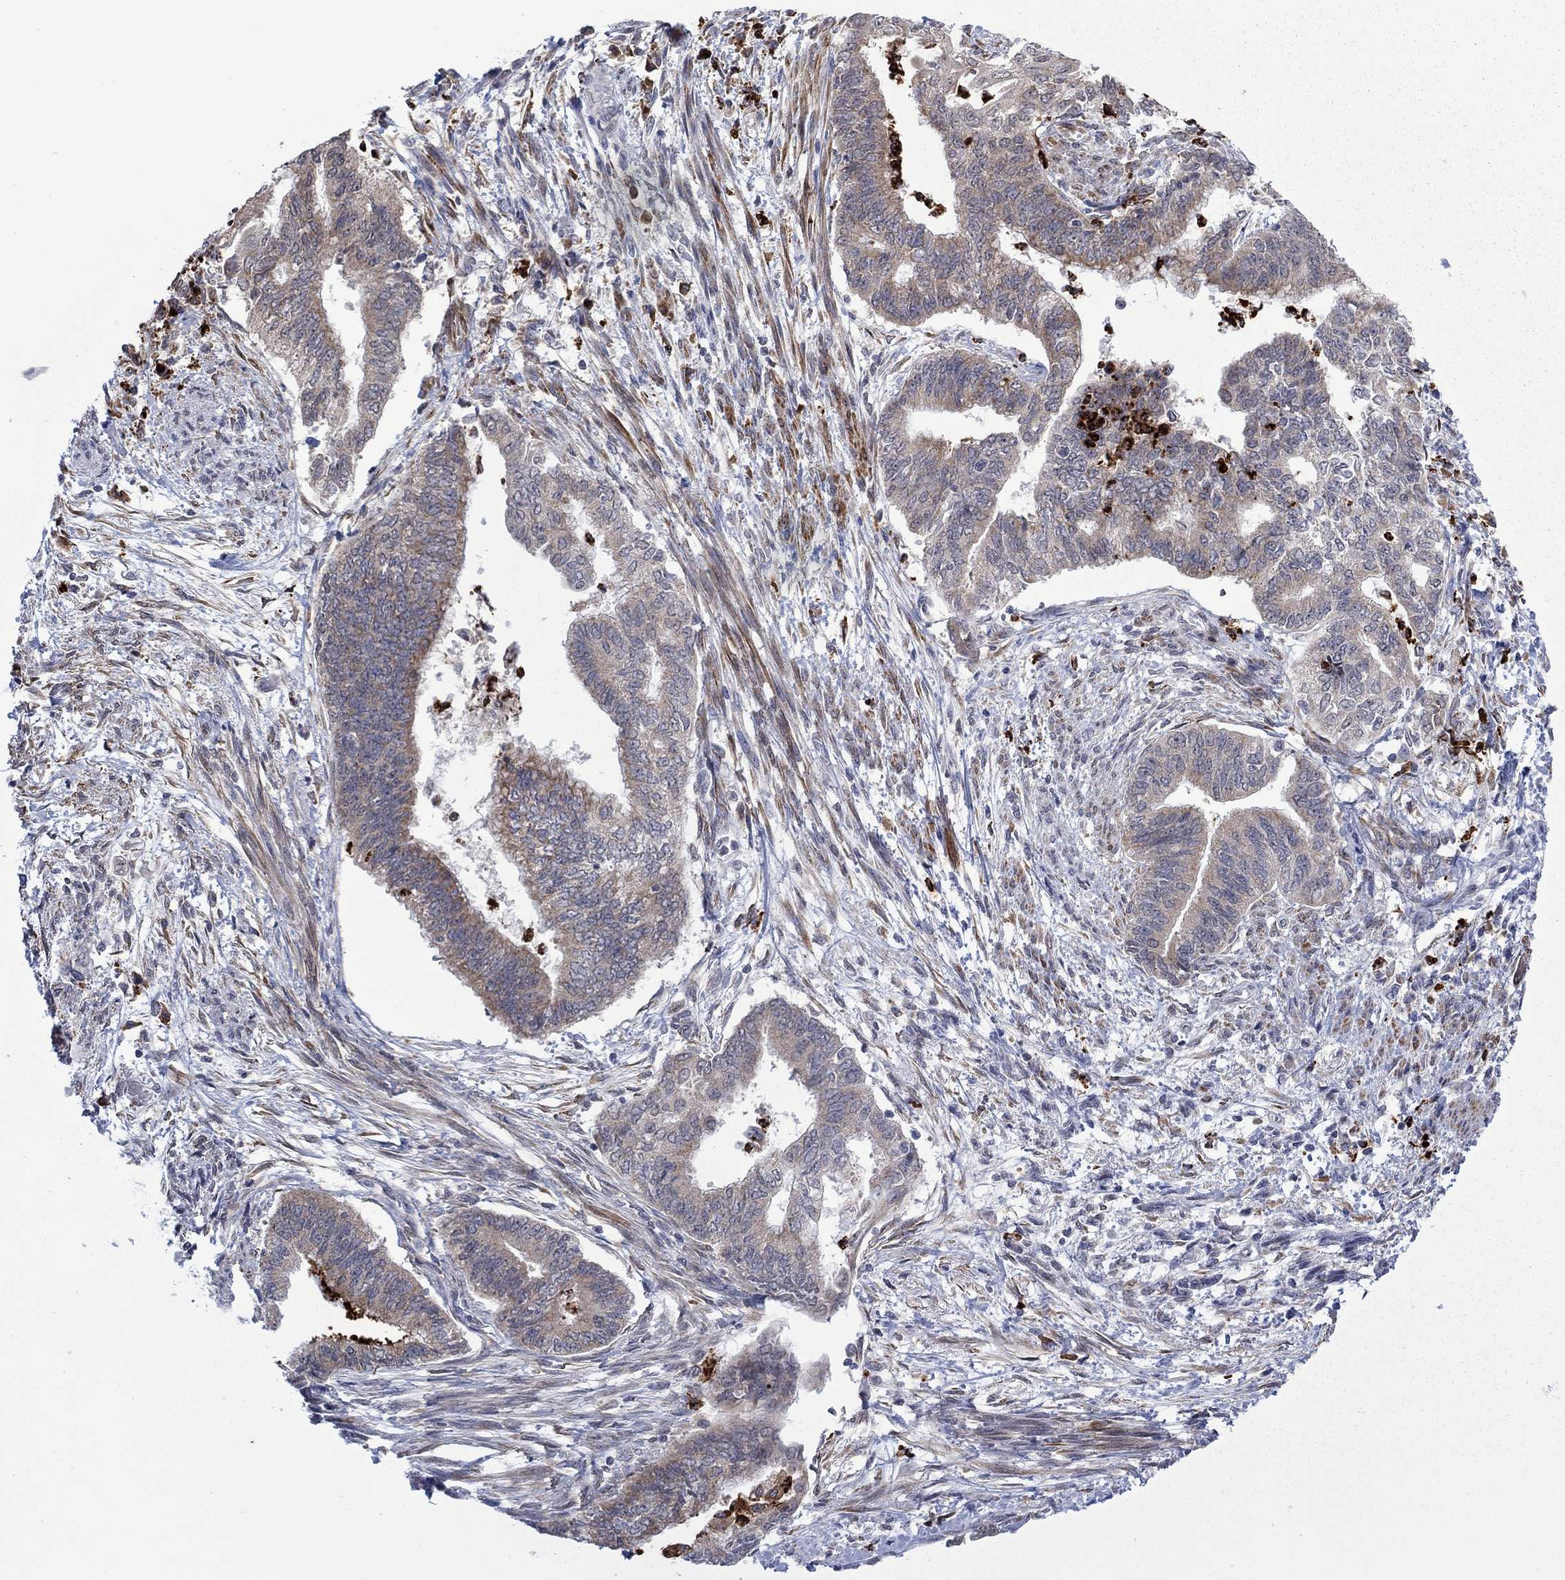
{"staining": {"intensity": "weak", "quantity": "25%-75%", "location": "cytoplasmic/membranous"}, "tissue": "endometrial cancer", "cell_type": "Tumor cells", "image_type": "cancer", "snomed": [{"axis": "morphology", "description": "Adenocarcinoma, NOS"}, {"axis": "topography", "description": "Endometrium"}], "caption": "Endometrial adenocarcinoma stained with a protein marker displays weak staining in tumor cells.", "gene": "MTRFR", "patient": {"sex": "female", "age": 65}}